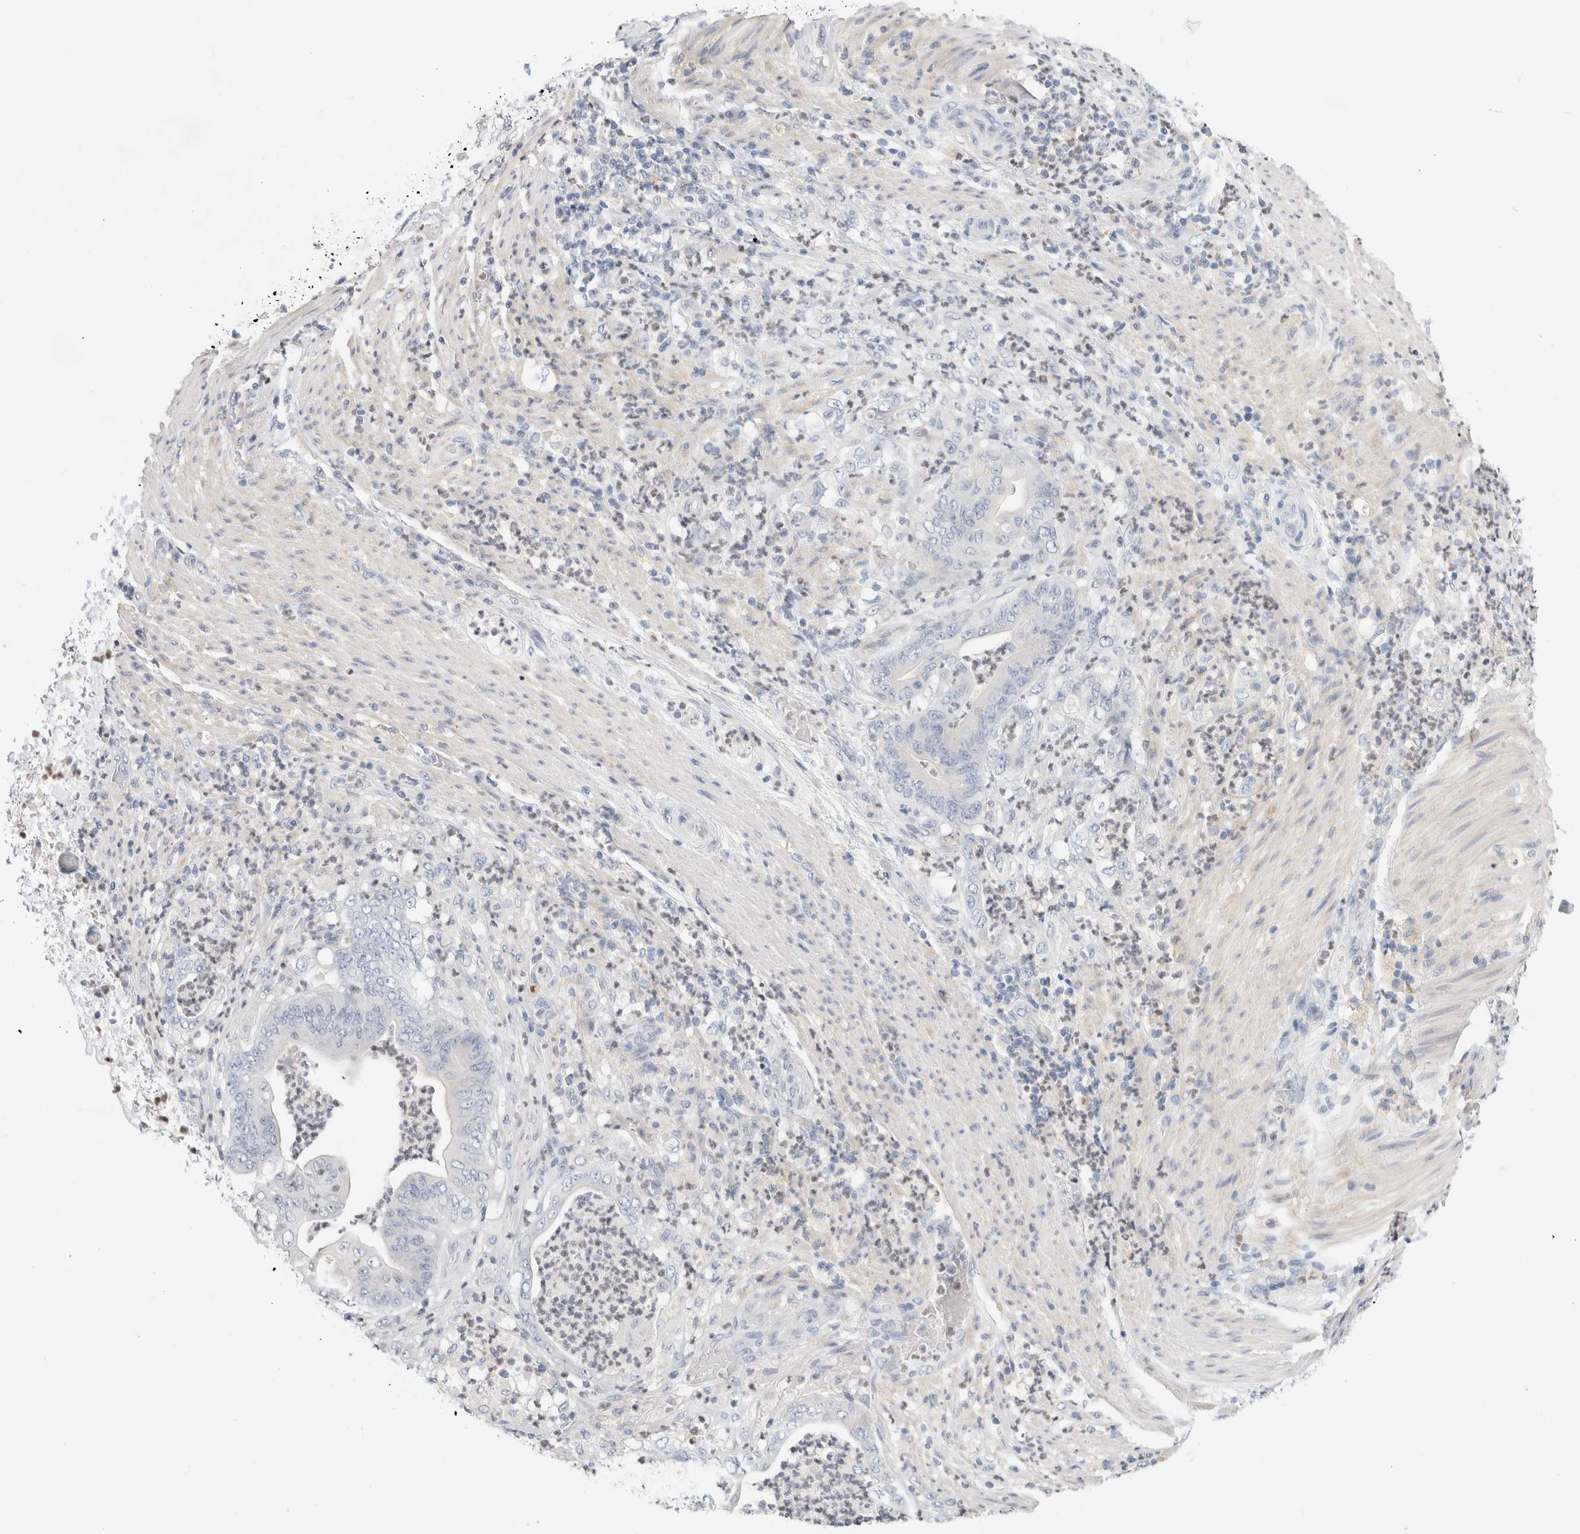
{"staining": {"intensity": "negative", "quantity": "none", "location": "none"}, "tissue": "stomach cancer", "cell_type": "Tumor cells", "image_type": "cancer", "snomed": [{"axis": "morphology", "description": "Adenocarcinoma, NOS"}, {"axis": "topography", "description": "Stomach"}], "caption": "Tumor cells are negative for protein expression in human stomach adenocarcinoma. Brightfield microscopy of IHC stained with DAB (3,3'-diaminobenzidine) (brown) and hematoxylin (blue), captured at high magnification.", "gene": "ADAM30", "patient": {"sex": "female", "age": 73}}